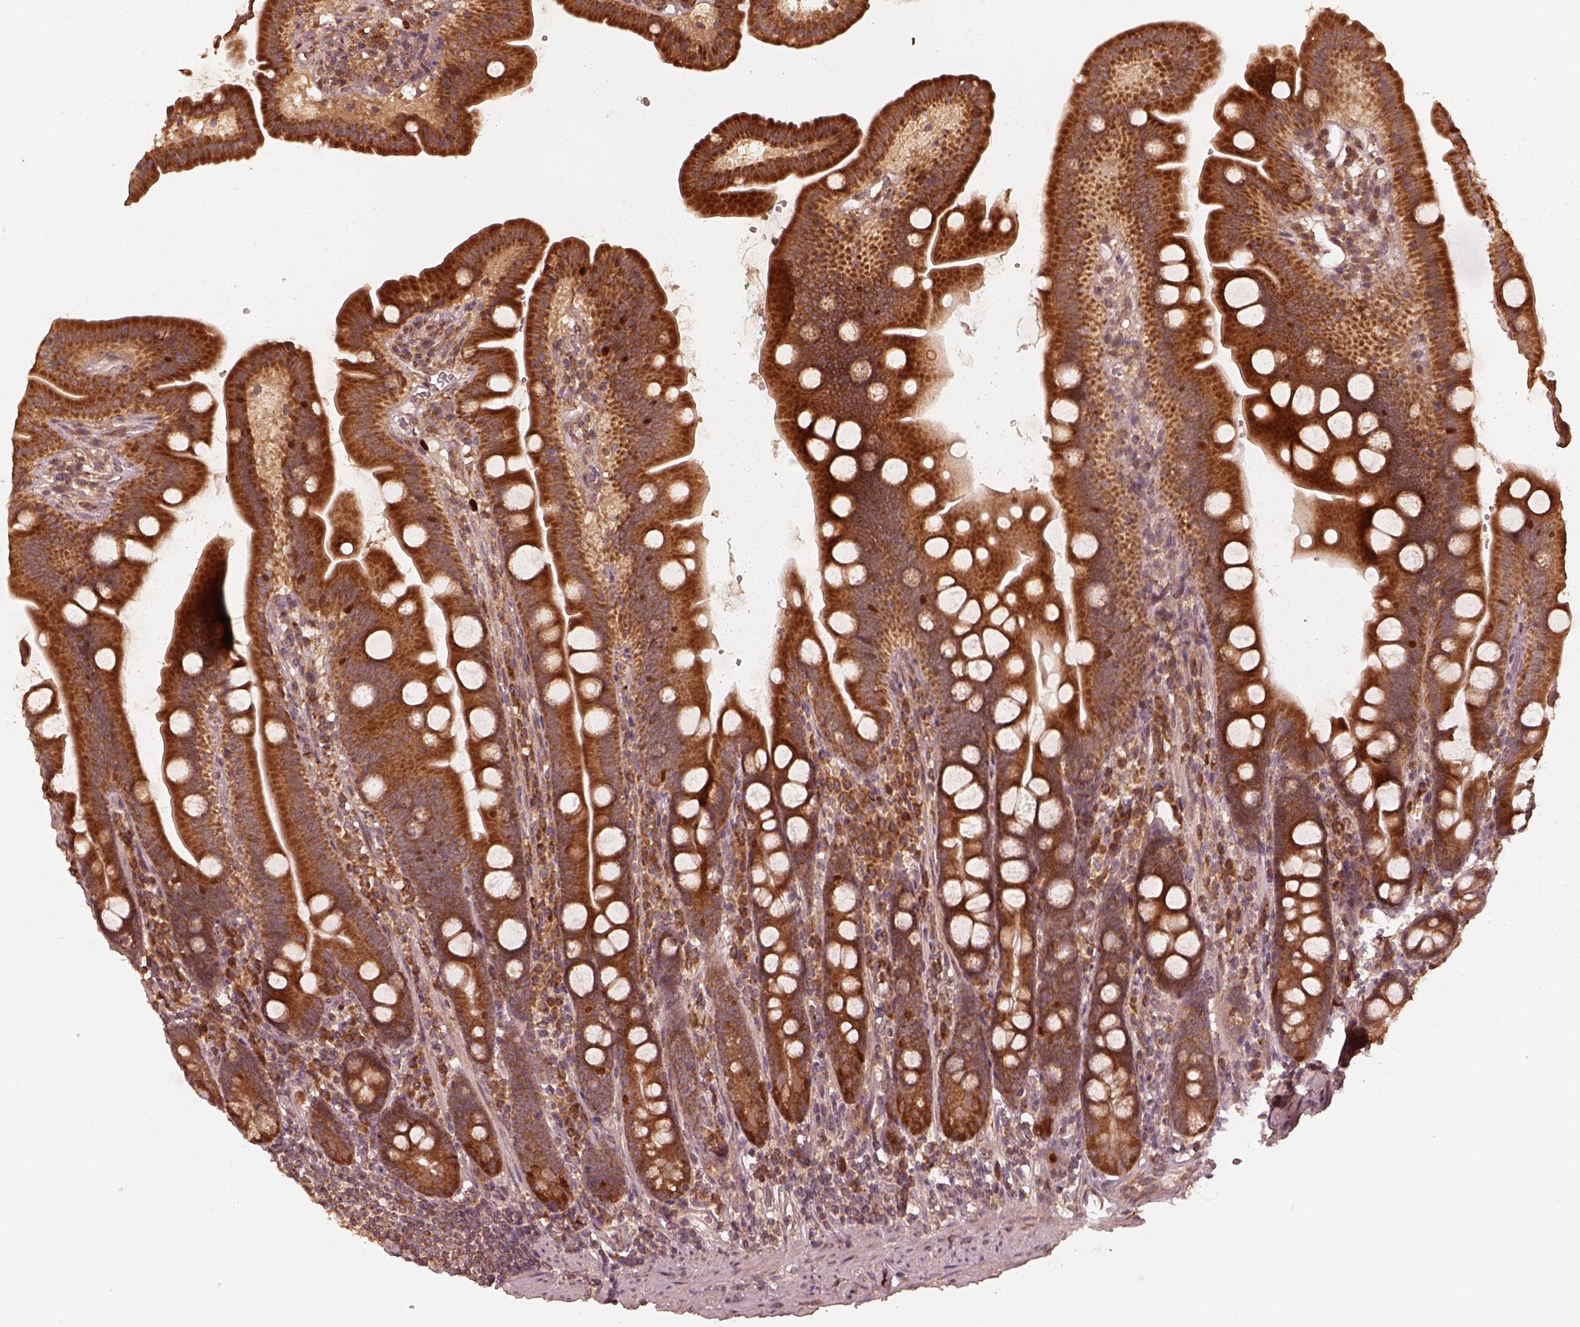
{"staining": {"intensity": "strong", "quantity": ">75%", "location": "cytoplasmic/membranous"}, "tissue": "duodenum", "cell_type": "Glandular cells", "image_type": "normal", "snomed": [{"axis": "morphology", "description": "Normal tissue, NOS"}, {"axis": "topography", "description": "Duodenum"}], "caption": "IHC histopathology image of normal duodenum: duodenum stained using immunohistochemistry demonstrates high levels of strong protein expression localized specifically in the cytoplasmic/membranous of glandular cells, appearing as a cytoplasmic/membranous brown color.", "gene": "DNAJC25", "patient": {"sex": "female", "age": 67}}